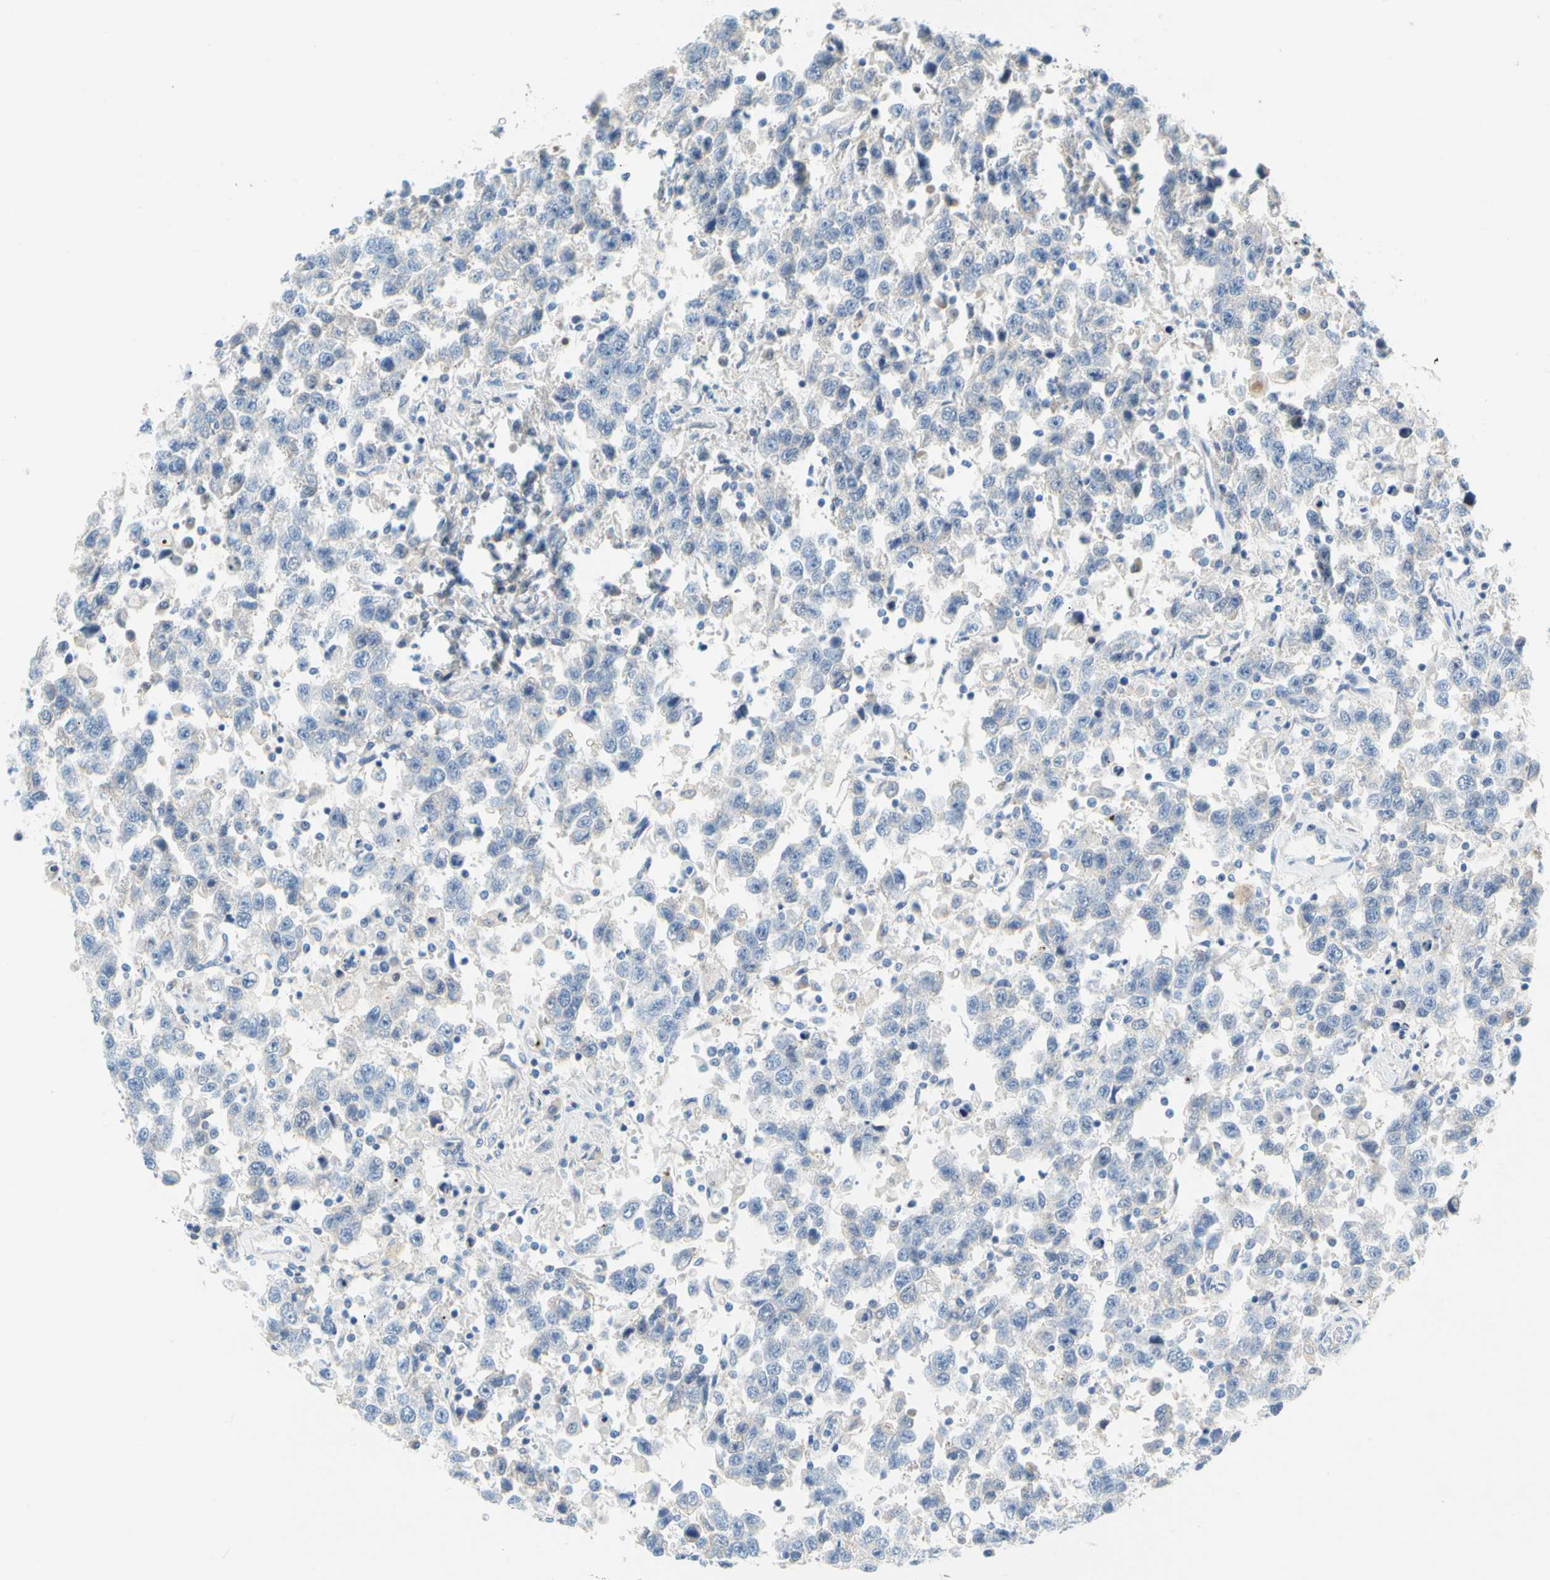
{"staining": {"intensity": "negative", "quantity": "none", "location": "none"}, "tissue": "testis cancer", "cell_type": "Tumor cells", "image_type": "cancer", "snomed": [{"axis": "morphology", "description": "Seminoma, NOS"}, {"axis": "topography", "description": "Testis"}], "caption": "Photomicrograph shows no protein expression in tumor cells of seminoma (testis) tissue. (DAB (3,3'-diaminobenzidine) immunohistochemistry (IHC) with hematoxylin counter stain).", "gene": "PPBP", "patient": {"sex": "male", "age": 41}}